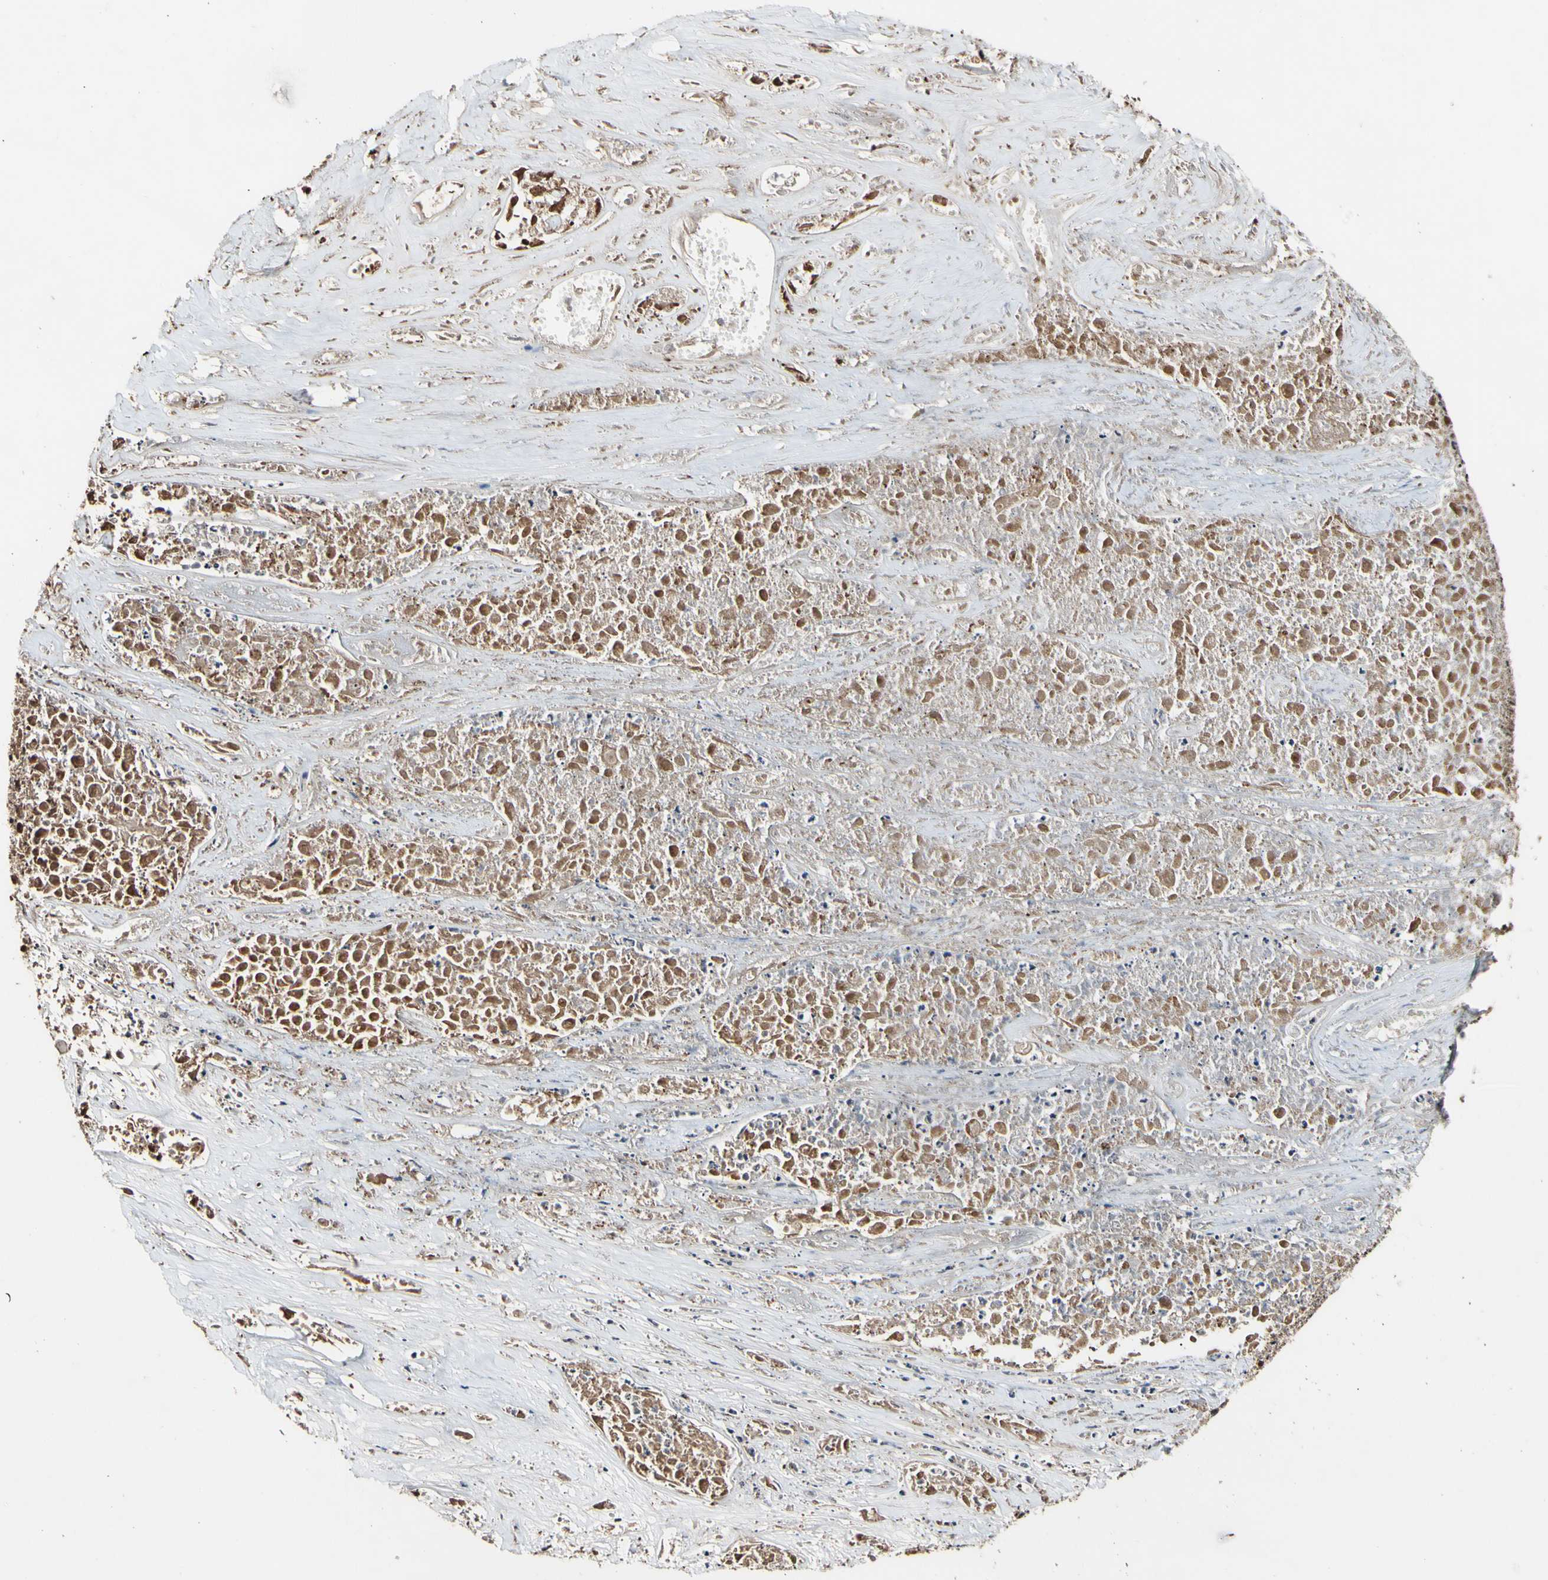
{"staining": {"intensity": "weak", "quantity": ">75%", "location": "cytoplasmic/membranous,nuclear"}, "tissue": "lung cancer", "cell_type": "Tumor cells", "image_type": "cancer", "snomed": [{"axis": "morphology", "description": "Squamous cell carcinoma, NOS"}, {"axis": "topography", "description": "Lung"}], "caption": "Immunohistochemical staining of human lung cancer (squamous cell carcinoma) reveals low levels of weak cytoplasmic/membranous and nuclear expression in about >75% of tumor cells.", "gene": "PSMD10", "patient": {"sex": "male", "age": 71}}